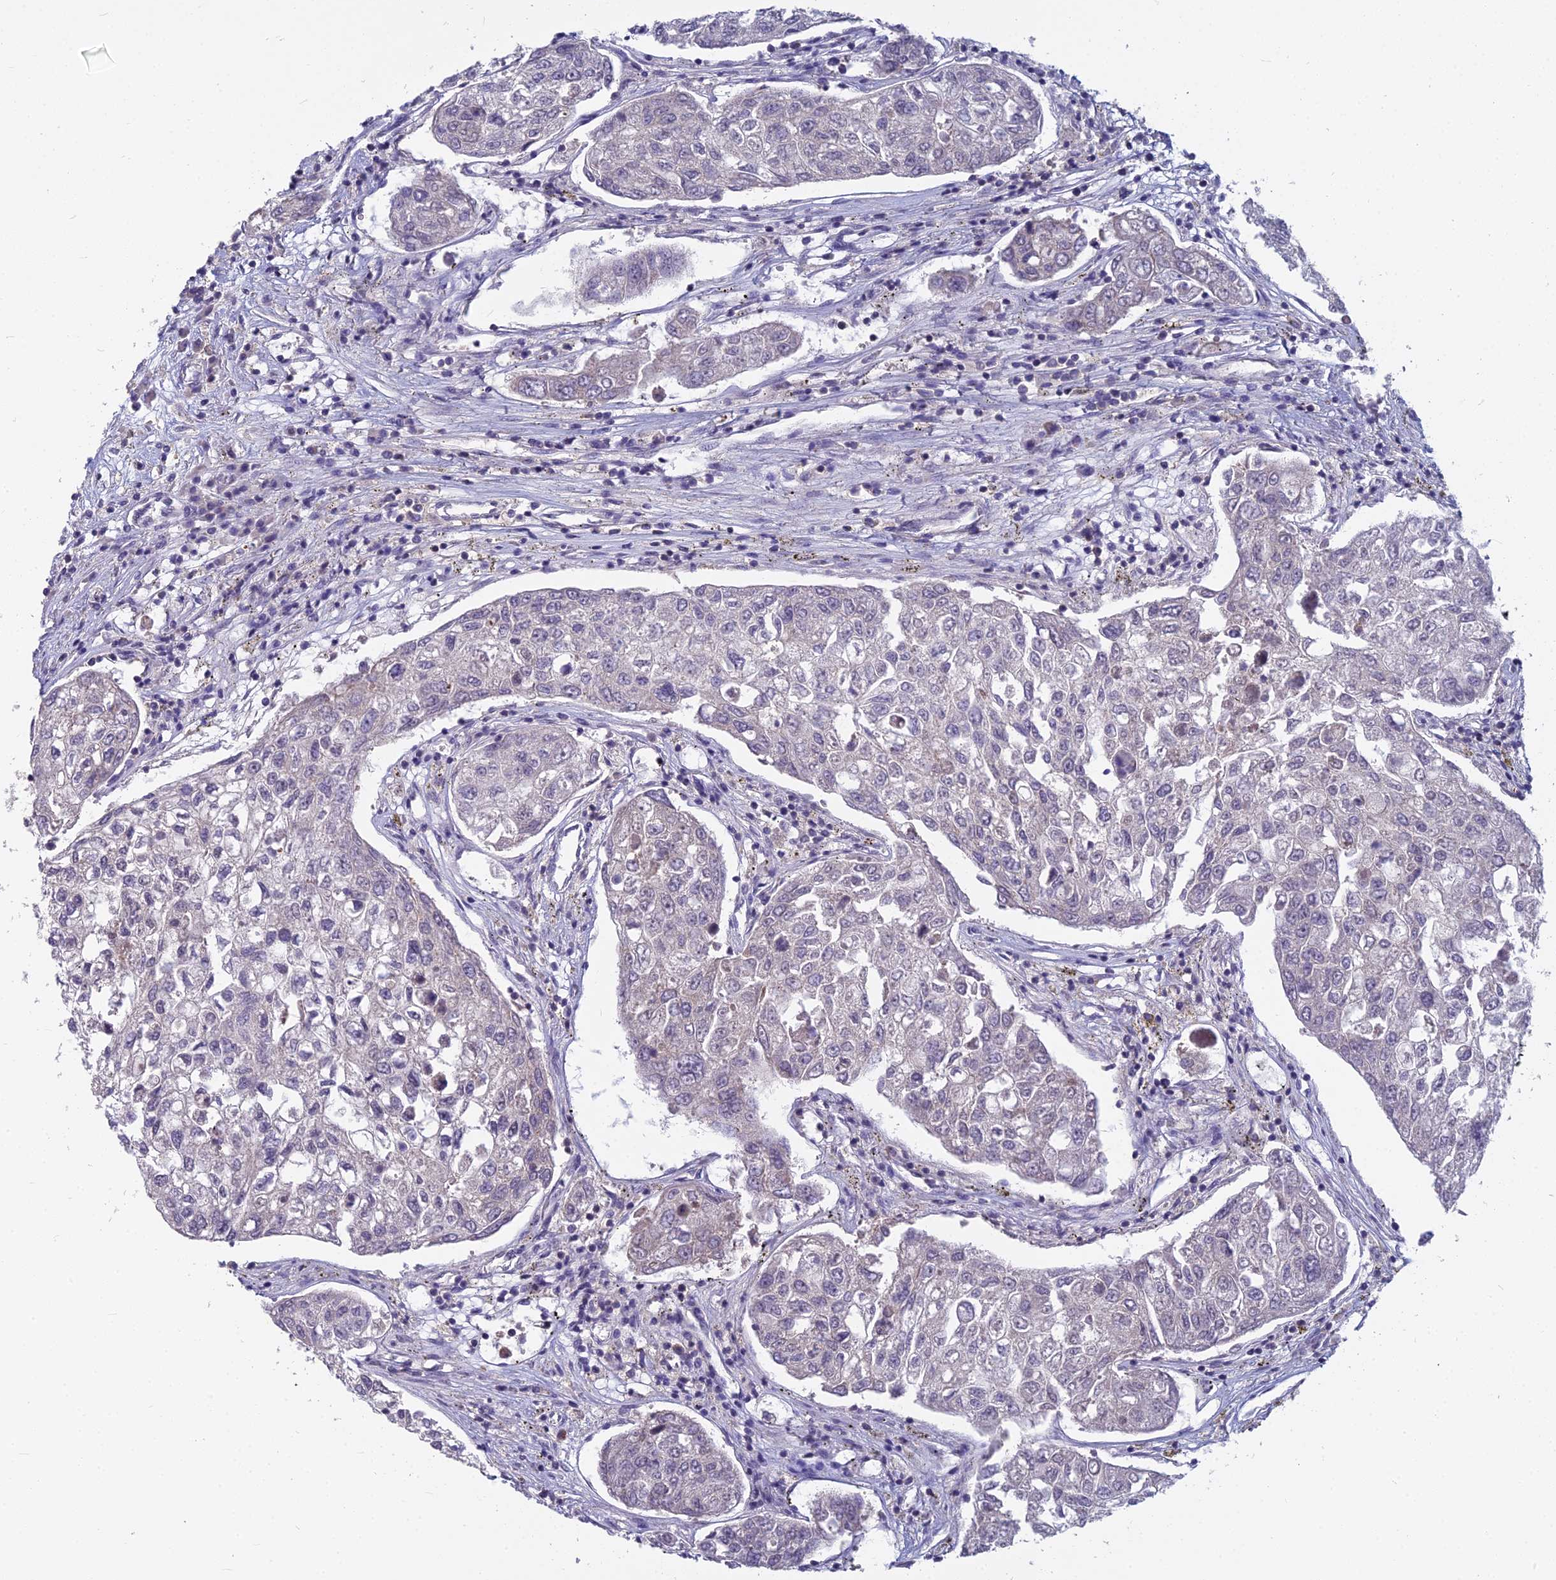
{"staining": {"intensity": "negative", "quantity": "none", "location": "none"}, "tissue": "urothelial cancer", "cell_type": "Tumor cells", "image_type": "cancer", "snomed": [{"axis": "morphology", "description": "Urothelial carcinoma, High grade"}, {"axis": "topography", "description": "Lymph node"}, {"axis": "topography", "description": "Urinary bladder"}], "caption": "Human high-grade urothelial carcinoma stained for a protein using immunohistochemistry (IHC) demonstrates no expression in tumor cells.", "gene": "COX20", "patient": {"sex": "male", "age": 51}}